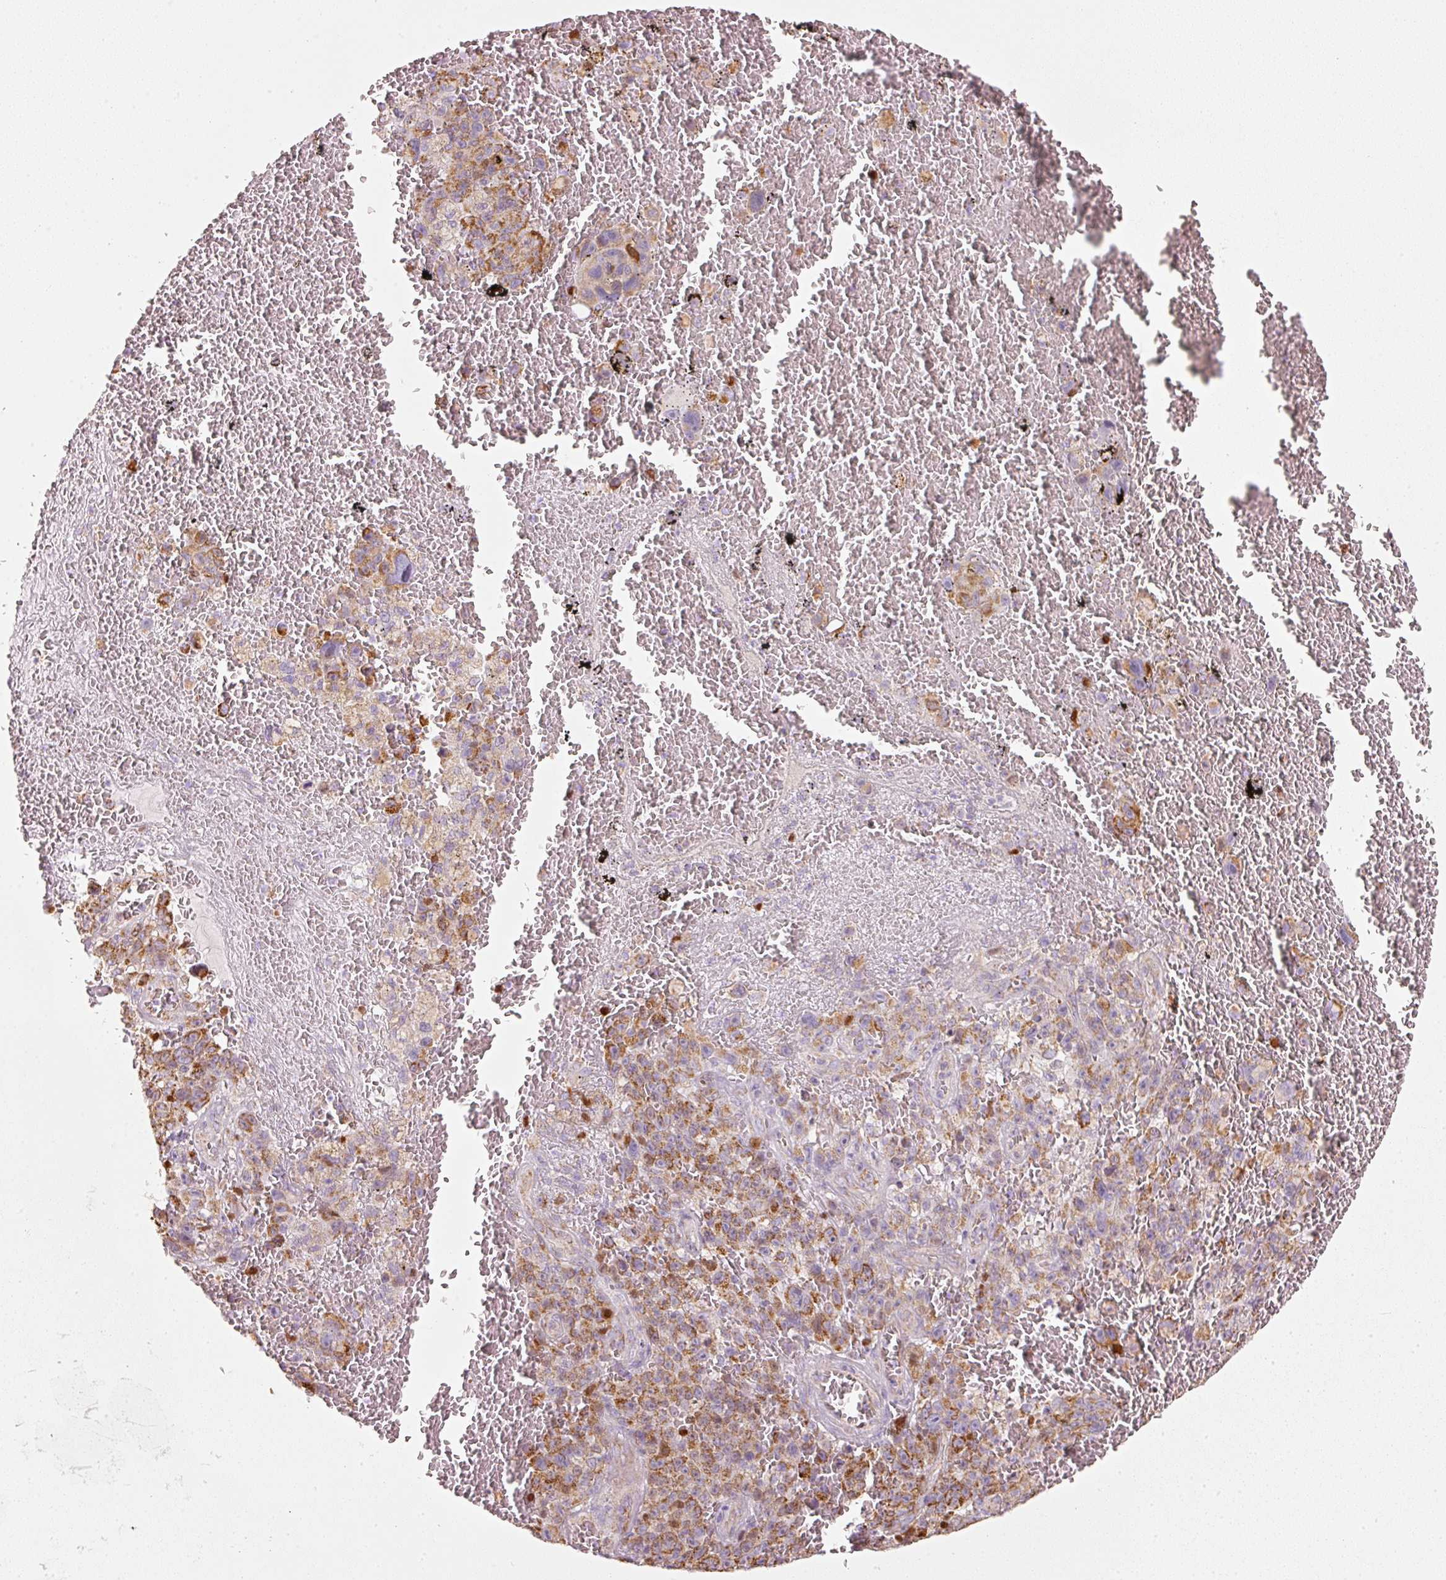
{"staining": {"intensity": "moderate", "quantity": "25%-75%", "location": "cytoplasmic/membranous"}, "tissue": "melanoma", "cell_type": "Tumor cells", "image_type": "cancer", "snomed": [{"axis": "morphology", "description": "Malignant melanoma, NOS"}, {"axis": "topography", "description": "Skin"}], "caption": "Protein expression analysis of malignant melanoma exhibits moderate cytoplasmic/membranous positivity in approximately 25%-75% of tumor cells.", "gene": "DUT", "patient": {"sex": "female", "age": 82}}